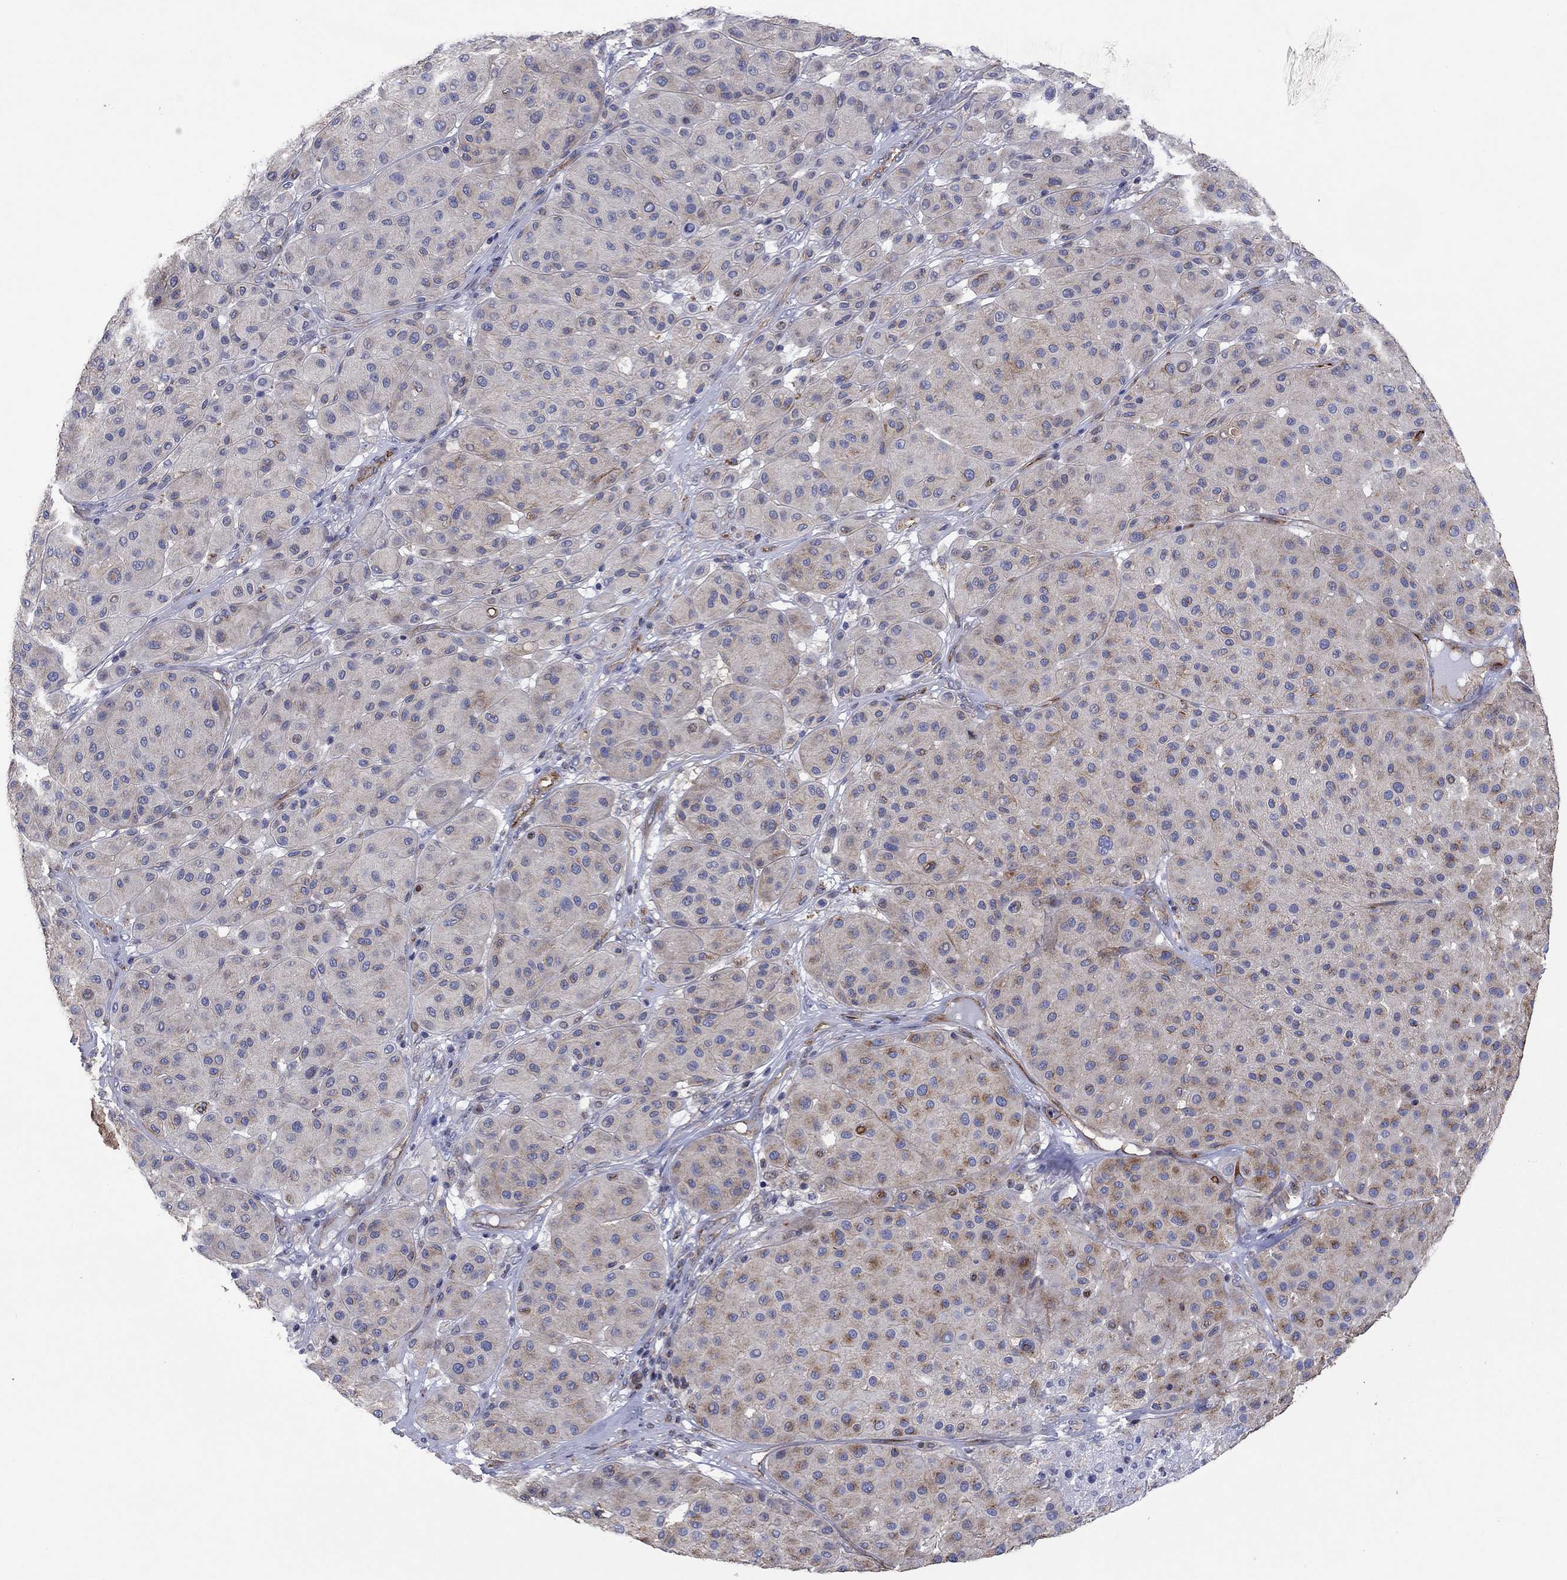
{"staining": {"intensity": "strong", "quantity": "<25%", "location": "cytoplasmic/membranous"}, "tissue": "melanoma", "cell_type": "Tumor cells", "image_type": "cancer", "snomed": [{"axis": "morphology", "description": "Malignant melanoma, Metastatic site"}, {"axis": "topography", "description": "Smooth muscle"}], "caption": "Tumor cells display medium levels of strong cytoplasmic/membranous expression in about <25% of cells in human malignant melanoma (metastatic site).", "gene": "TPRN", "patient": {"sex": "male", "age": 41}}